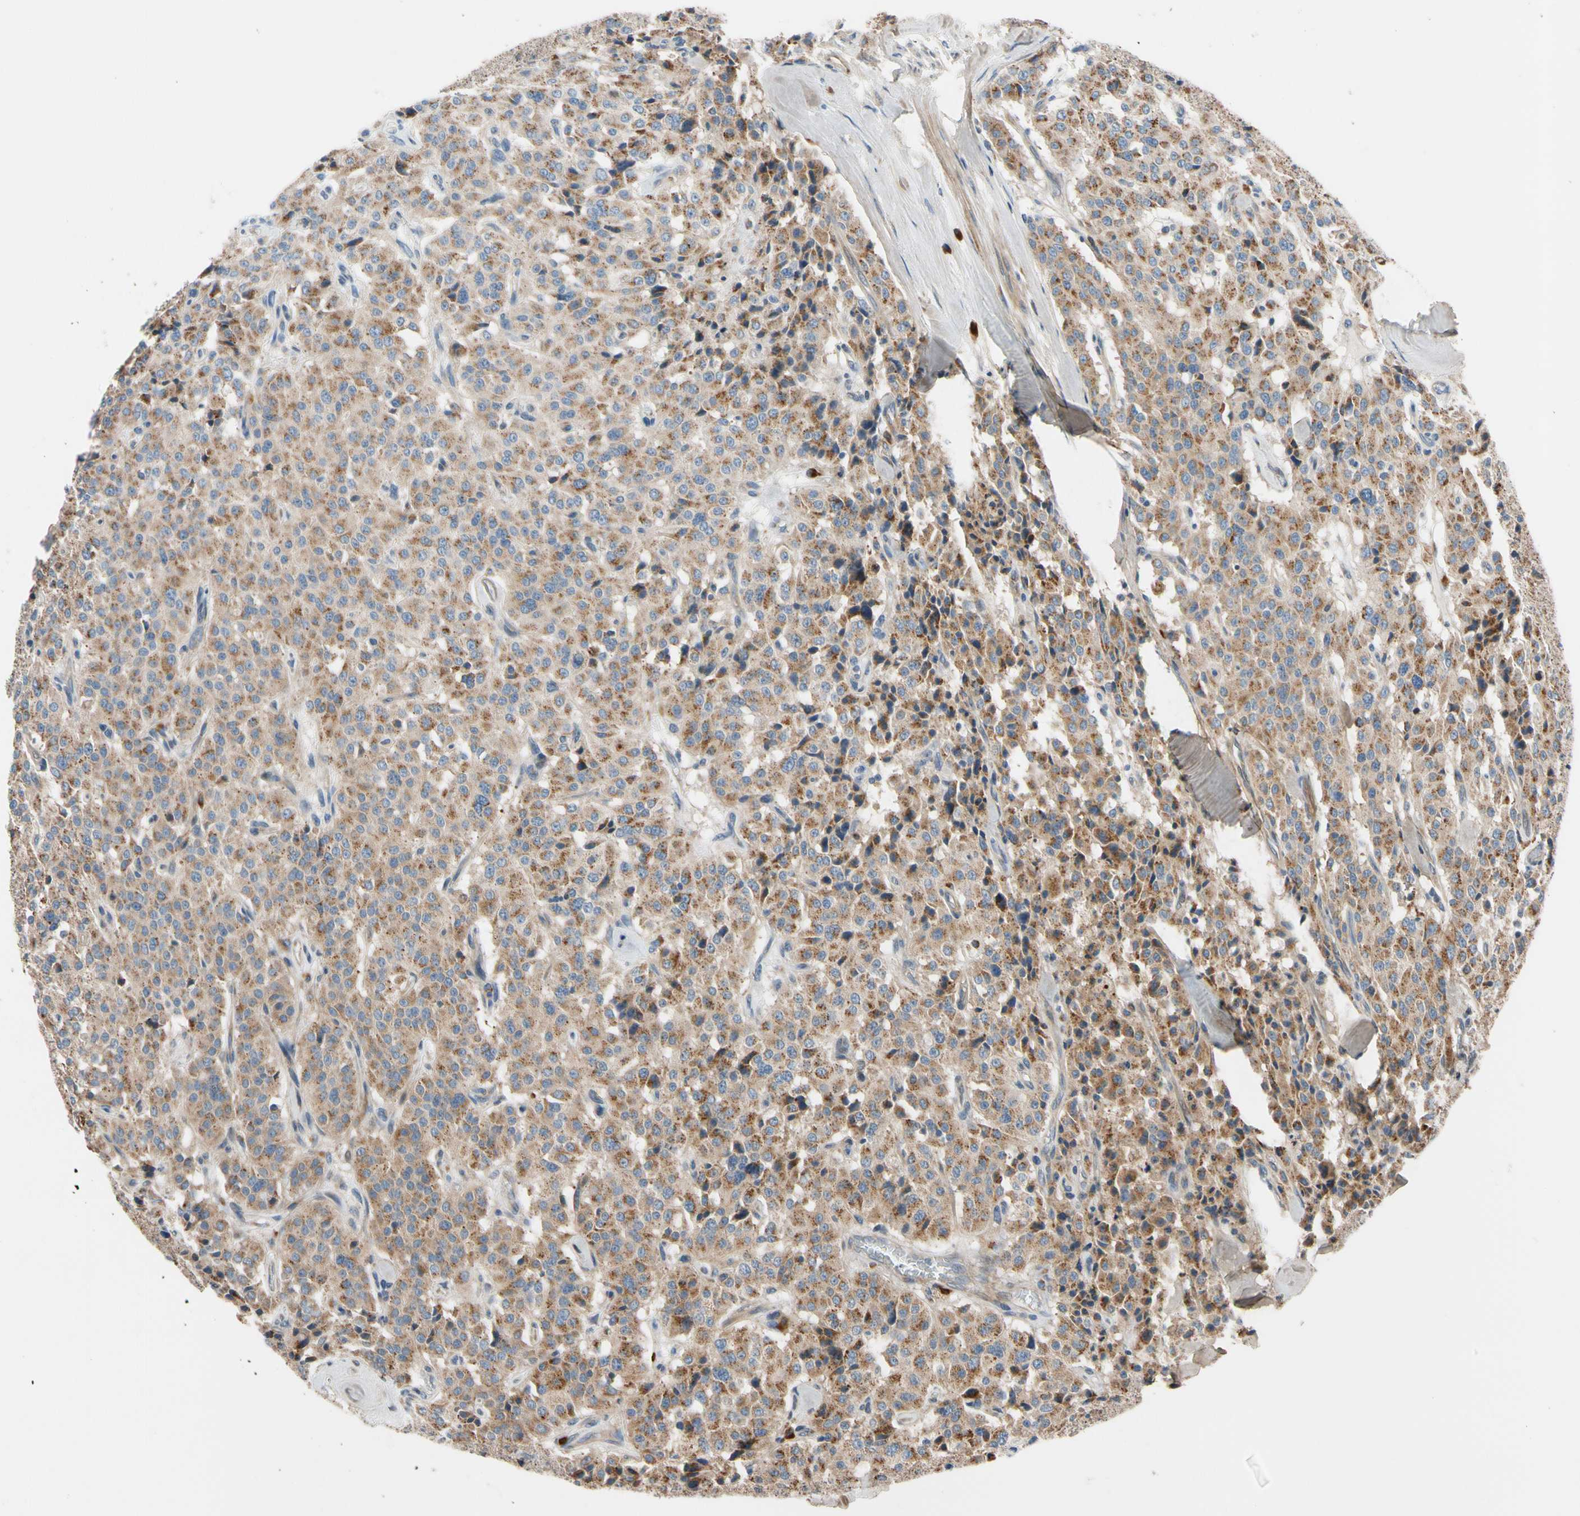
{"staining": {"intensity": "moderate", "quantity": ">75%", "location": "cytoplasmic/membranous"}, "tissue": "carcinoid", "cell_type": "Tumor cells", "image_type": "cancer", "snomed": [{"axis": "morphology", "description": "Carcinoid, malignant, NOS"}, {"axis": "topography", "description": "Lung"}], "caption": "This is a histology image of immunohistochemistry (IHC) staining of carcinoid, which shows moderate positivity in the cytoplasmic/membranous of tumor cells.", "gene": "MST1R", "patient": {"sex": "male", "age": 30}}